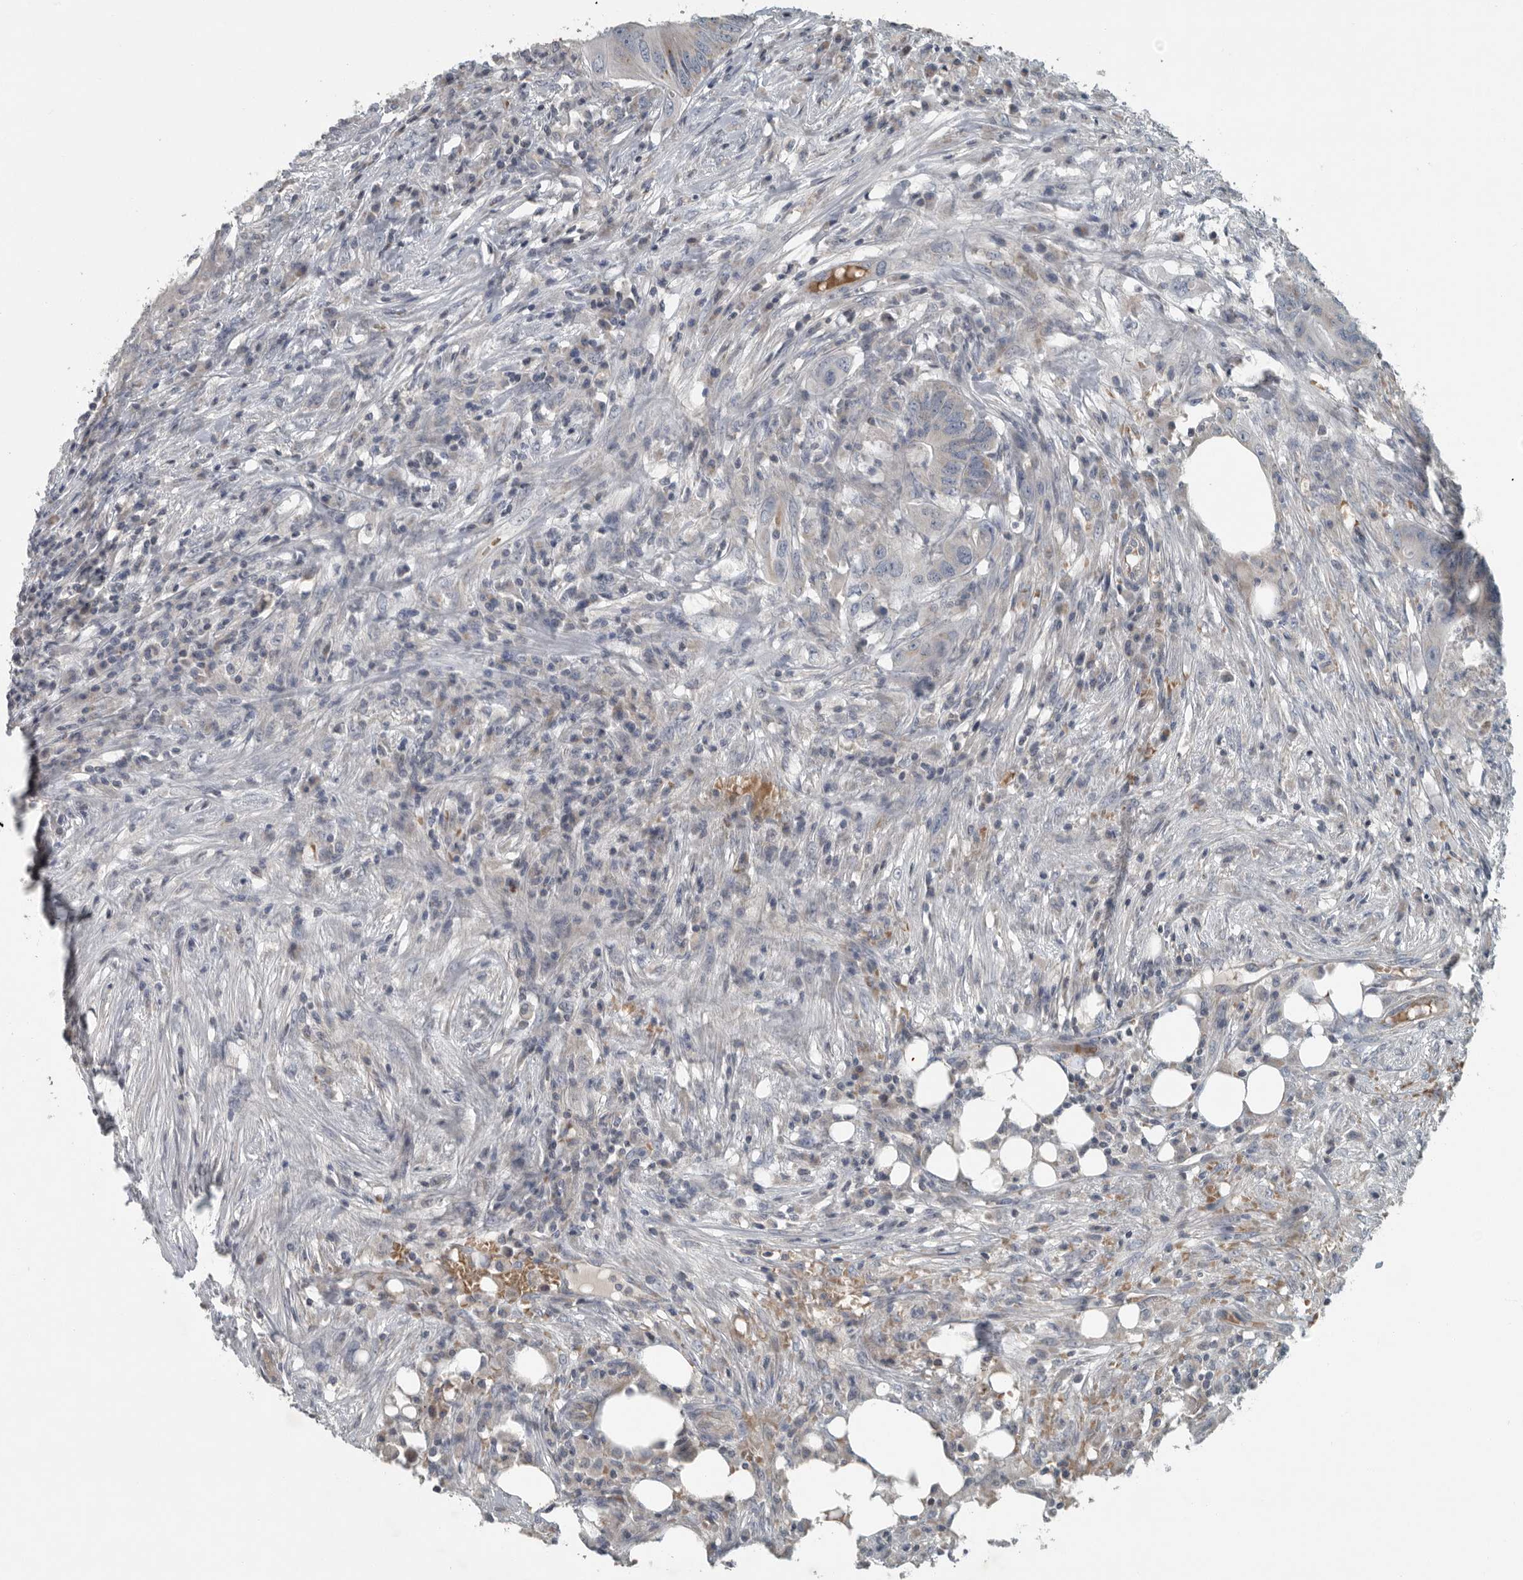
{"staining": {"intensity": "negative", "quantity": "none", "location": "none"}, "tissue": "colorectal cancer", "cell_type": "Tumor cells", "image_type": "cancer", "snomed": [{"axis": "morphology", "description": "Adenocarcinoma, NOS"}, {"axis": "topography", "description": "Colon"}], "caption": "Colorectal adenocarcinoma stained for a protein using immunohistochemistry exhibits no expression tumor cells.", "gene": "MPP3", "patient": {"sex": "male", "age": 71}}